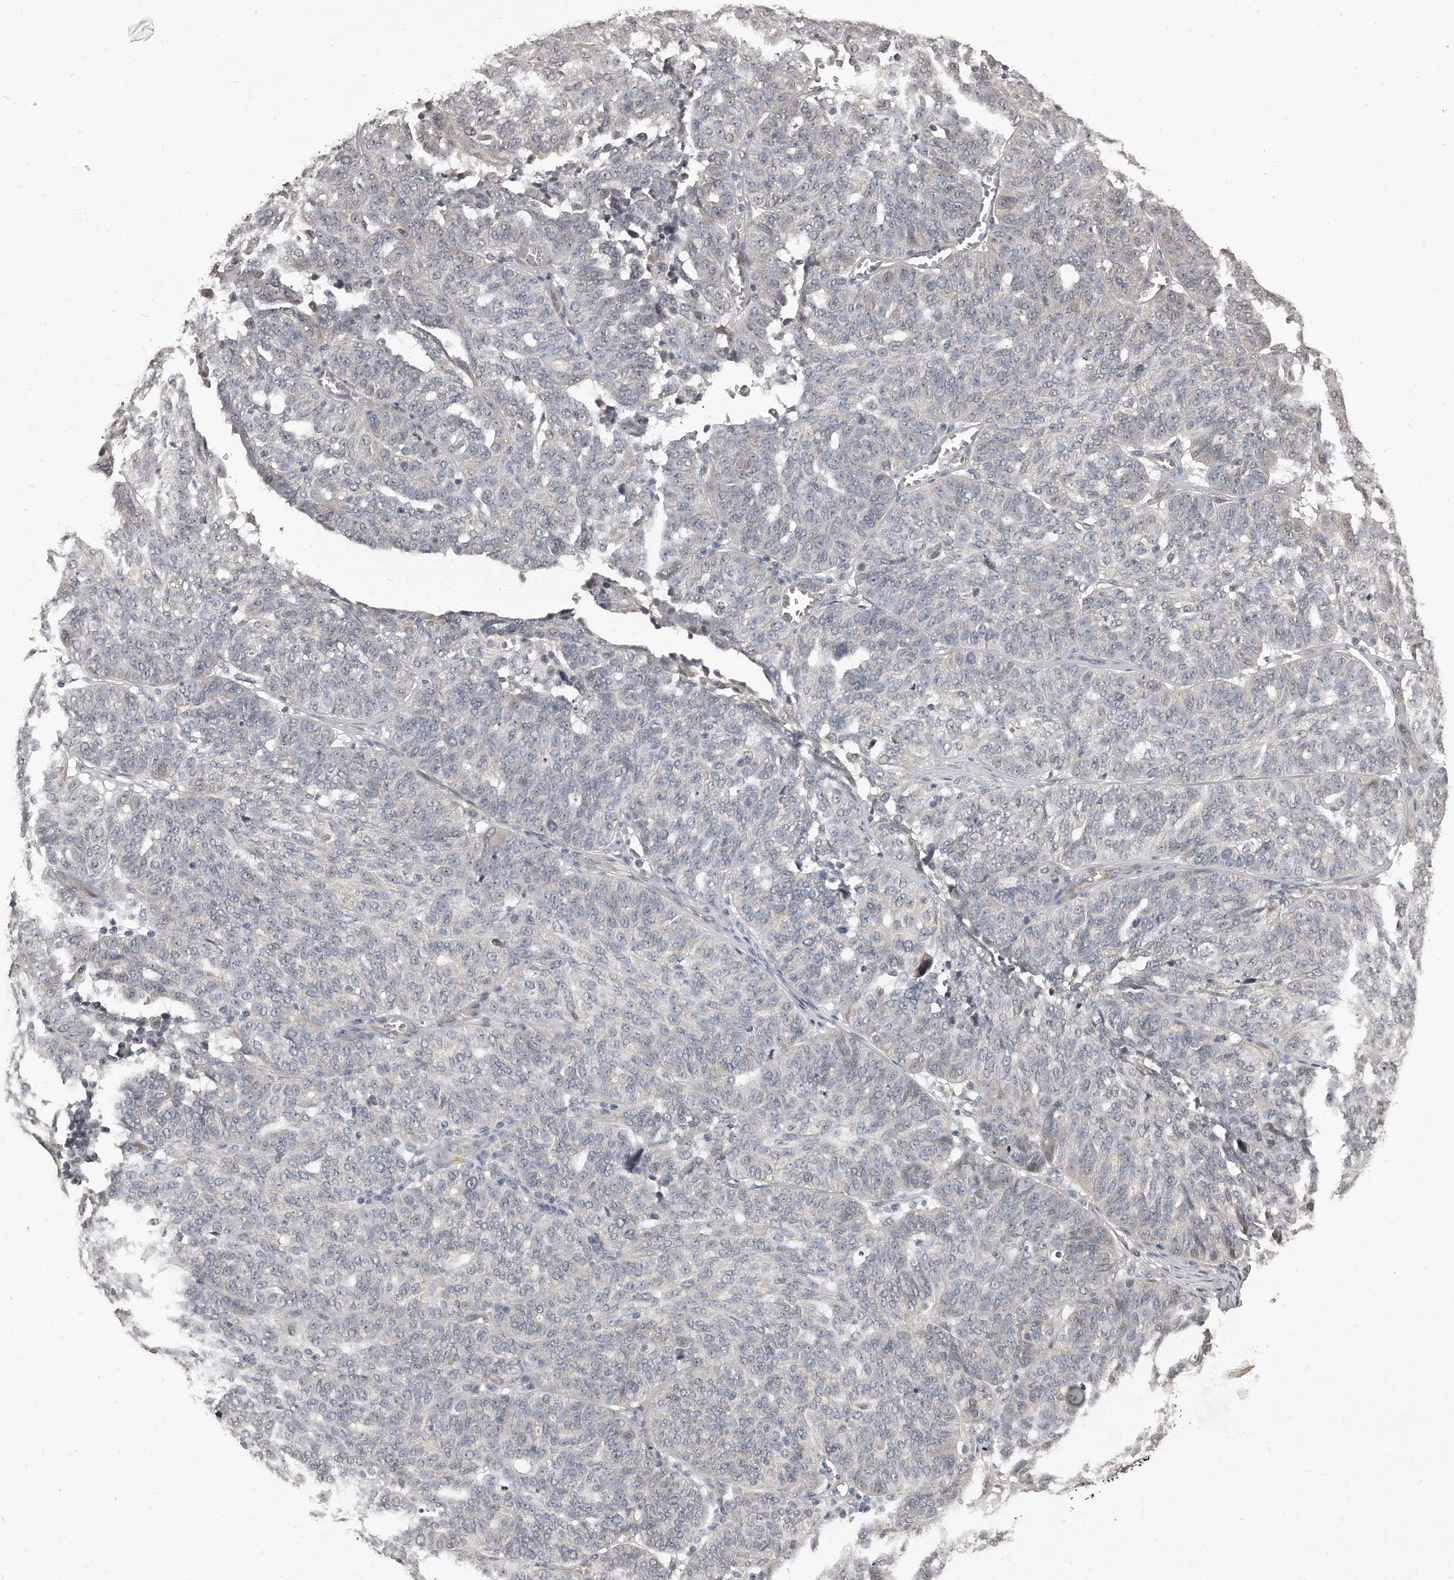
{"staining": {"intensity": "negative", "quantity": "none", "location": "none"}, "tissue": "ovarian cancer", "cell_type": "Tumor cells", "image_type": "cancer", "snomed": [{"axis": "morphology", "description": "Cystadenocarcinoma, serous, NOS"}, {"axis": "topography", "description": "Ovary"}], "caption": "Tumor cells show no significant protein staining in ovarian serous cystadenocarcinoma. The staining is performed using DAB brown chromogen with nuclei counter-stained in using hematoxylin.", "gene": "GRB10", "patient": {"sex": "female", "age": 59}}